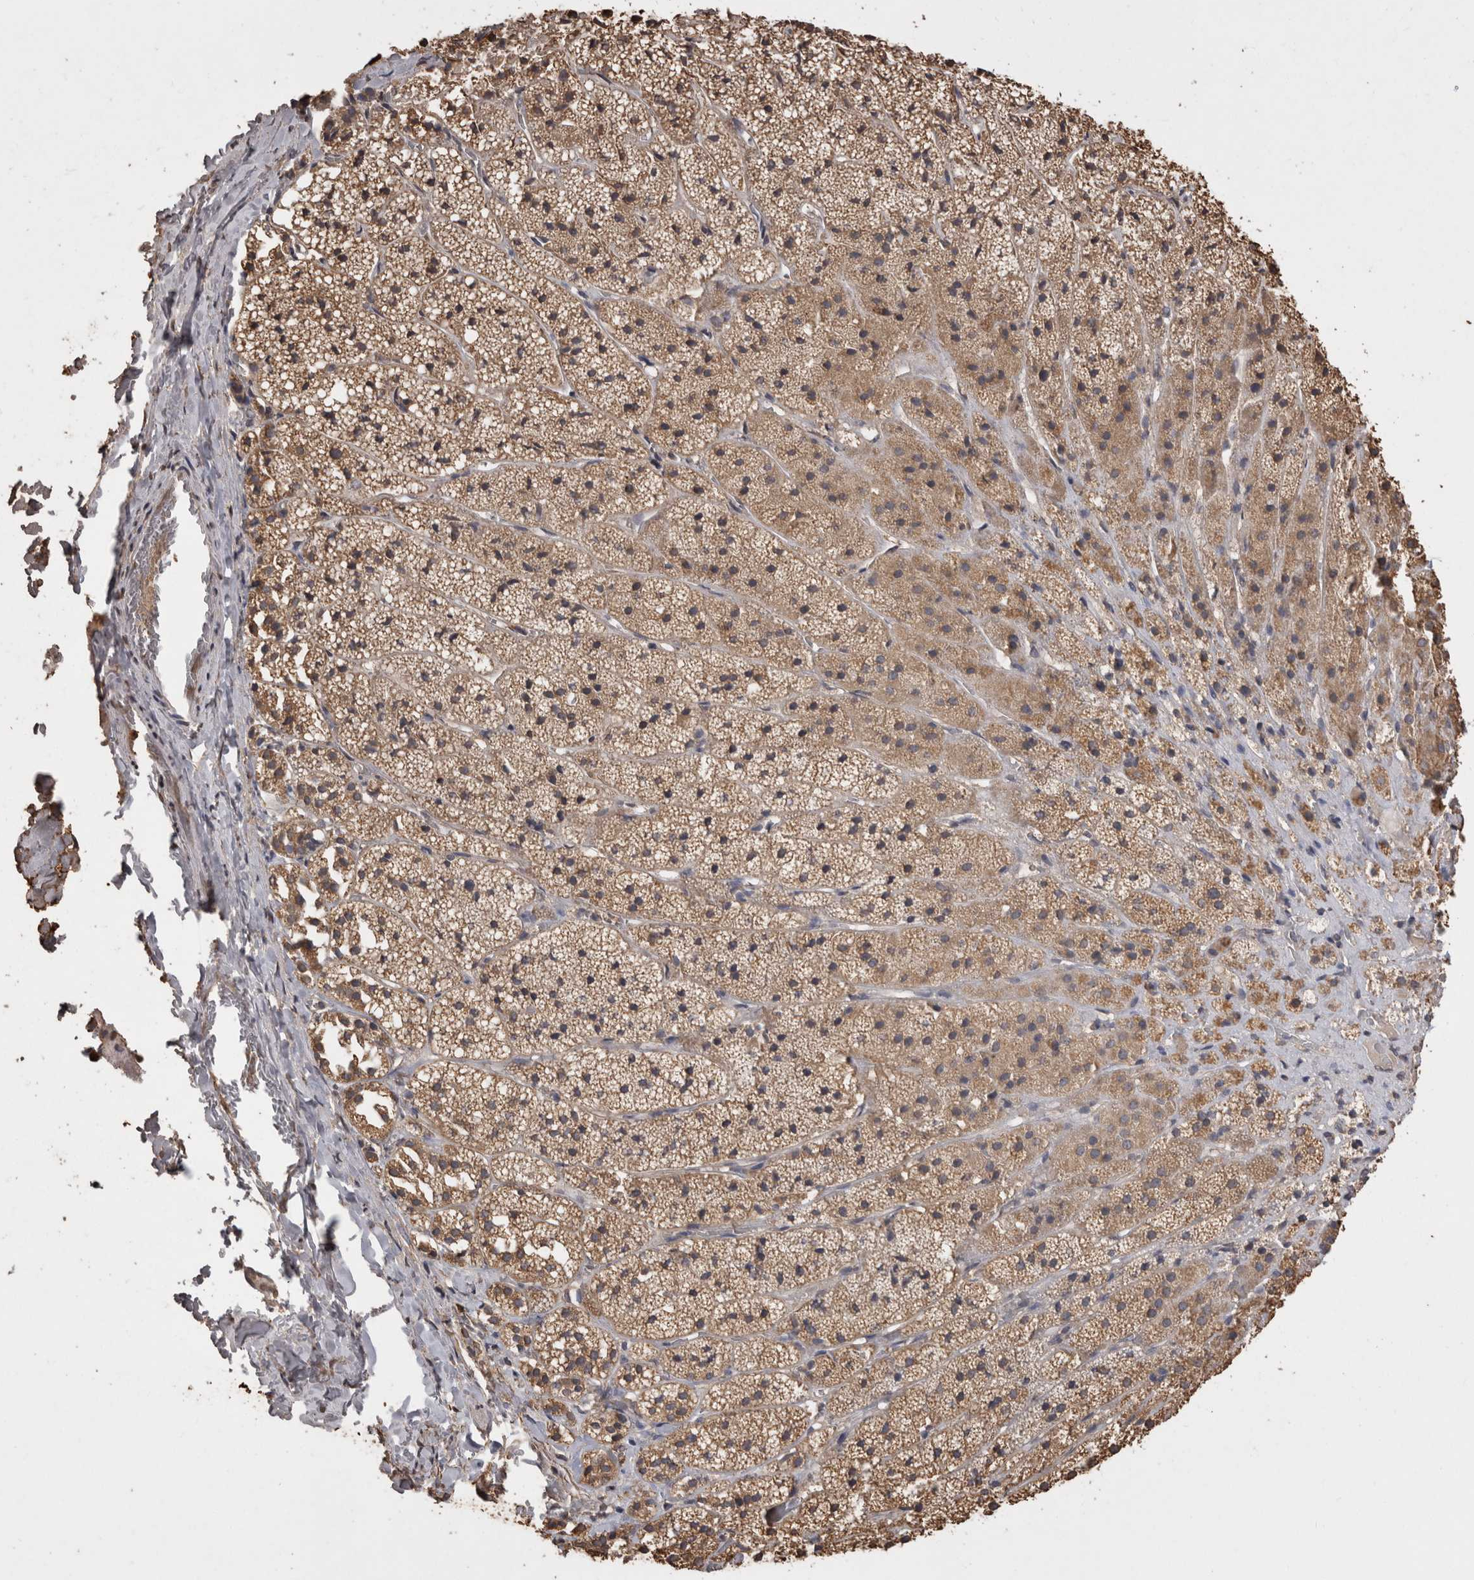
{"staining": {"intensity": "moderate", "quantity": ">75%", "location": "cytoplasmic/membranous"}, "tissue": "adrenal gland", "cell_type": "Glandular cells", "image_type": "normal", "snomed": [{"axis": "morphology", "description": "Normal tissue, NOS"}, {"axis": "topography", "description": "Adrenal gland"}], "caption": "An IHC photomicrograph of normal tissue is shown. Protein staining in brown labels moderate cytoplasmic/membranous positivity in adrenal gland within glandular cells.", "gene": "SOCS5", "patient": {"sex": "female", "age": 44}}